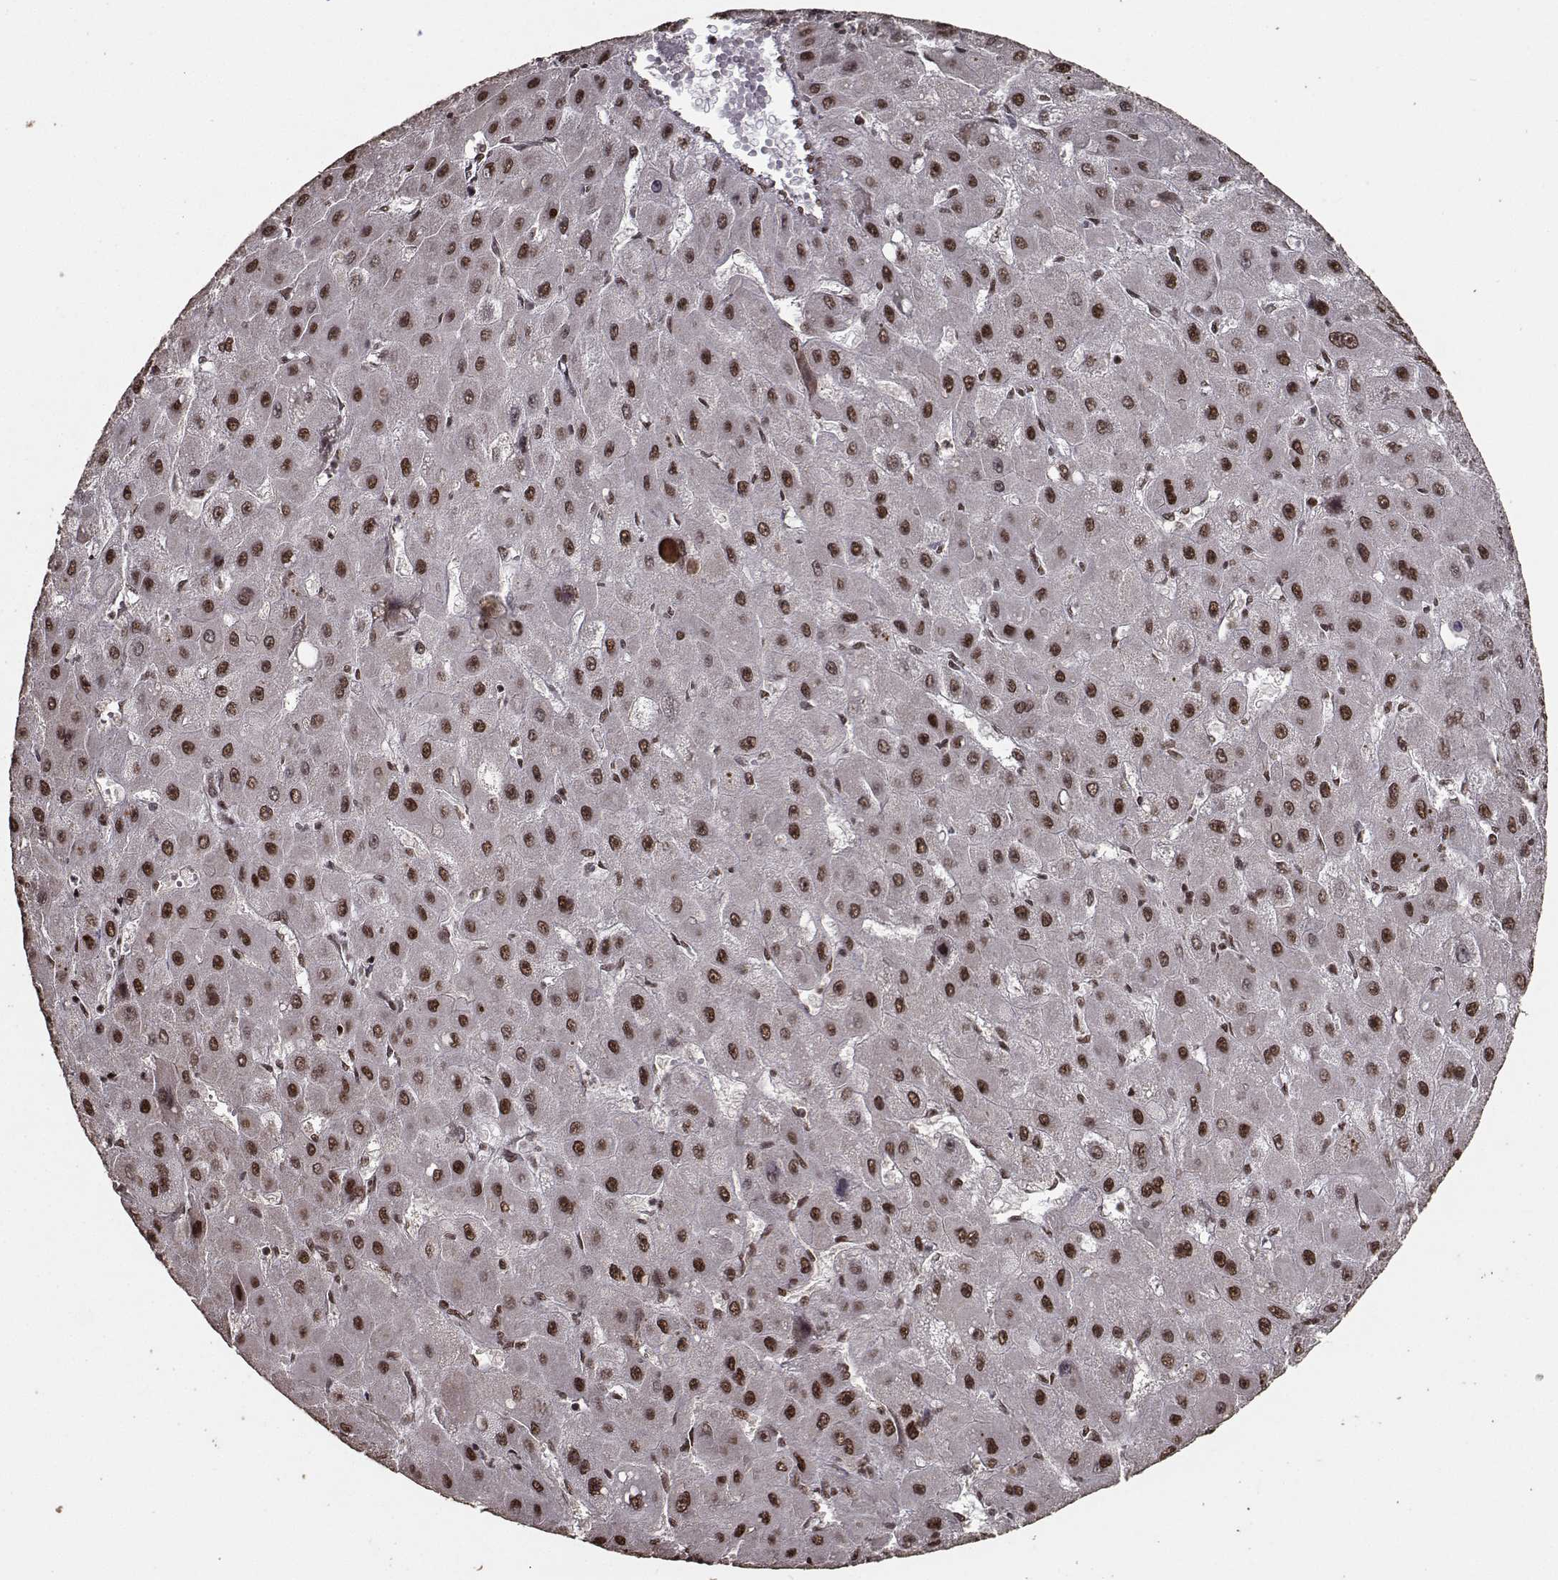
{"staining": {"intensity": "strong", "quantity": ">75%", "location": "nuclear"}, "tissue": "liver cancer", "cell_type": "Tumor cells", "image_type": "cancer", "snomed": [{"axis": "morphology", "description": "Carcinoma, Hepatocellular, NOS"}, {"axis": "topography", "description": "Liver"}], "caption": "Liver hepatocellular carcinoma stained for a protein shows strong nuclear positivity in tumor cells. The staining was performed using DAB, with brown indicating positive protein expression. Nuclei are stained blue with hematoxylin.", "gene": "SF1", "patient": {"sex": "female", "age": 25}}